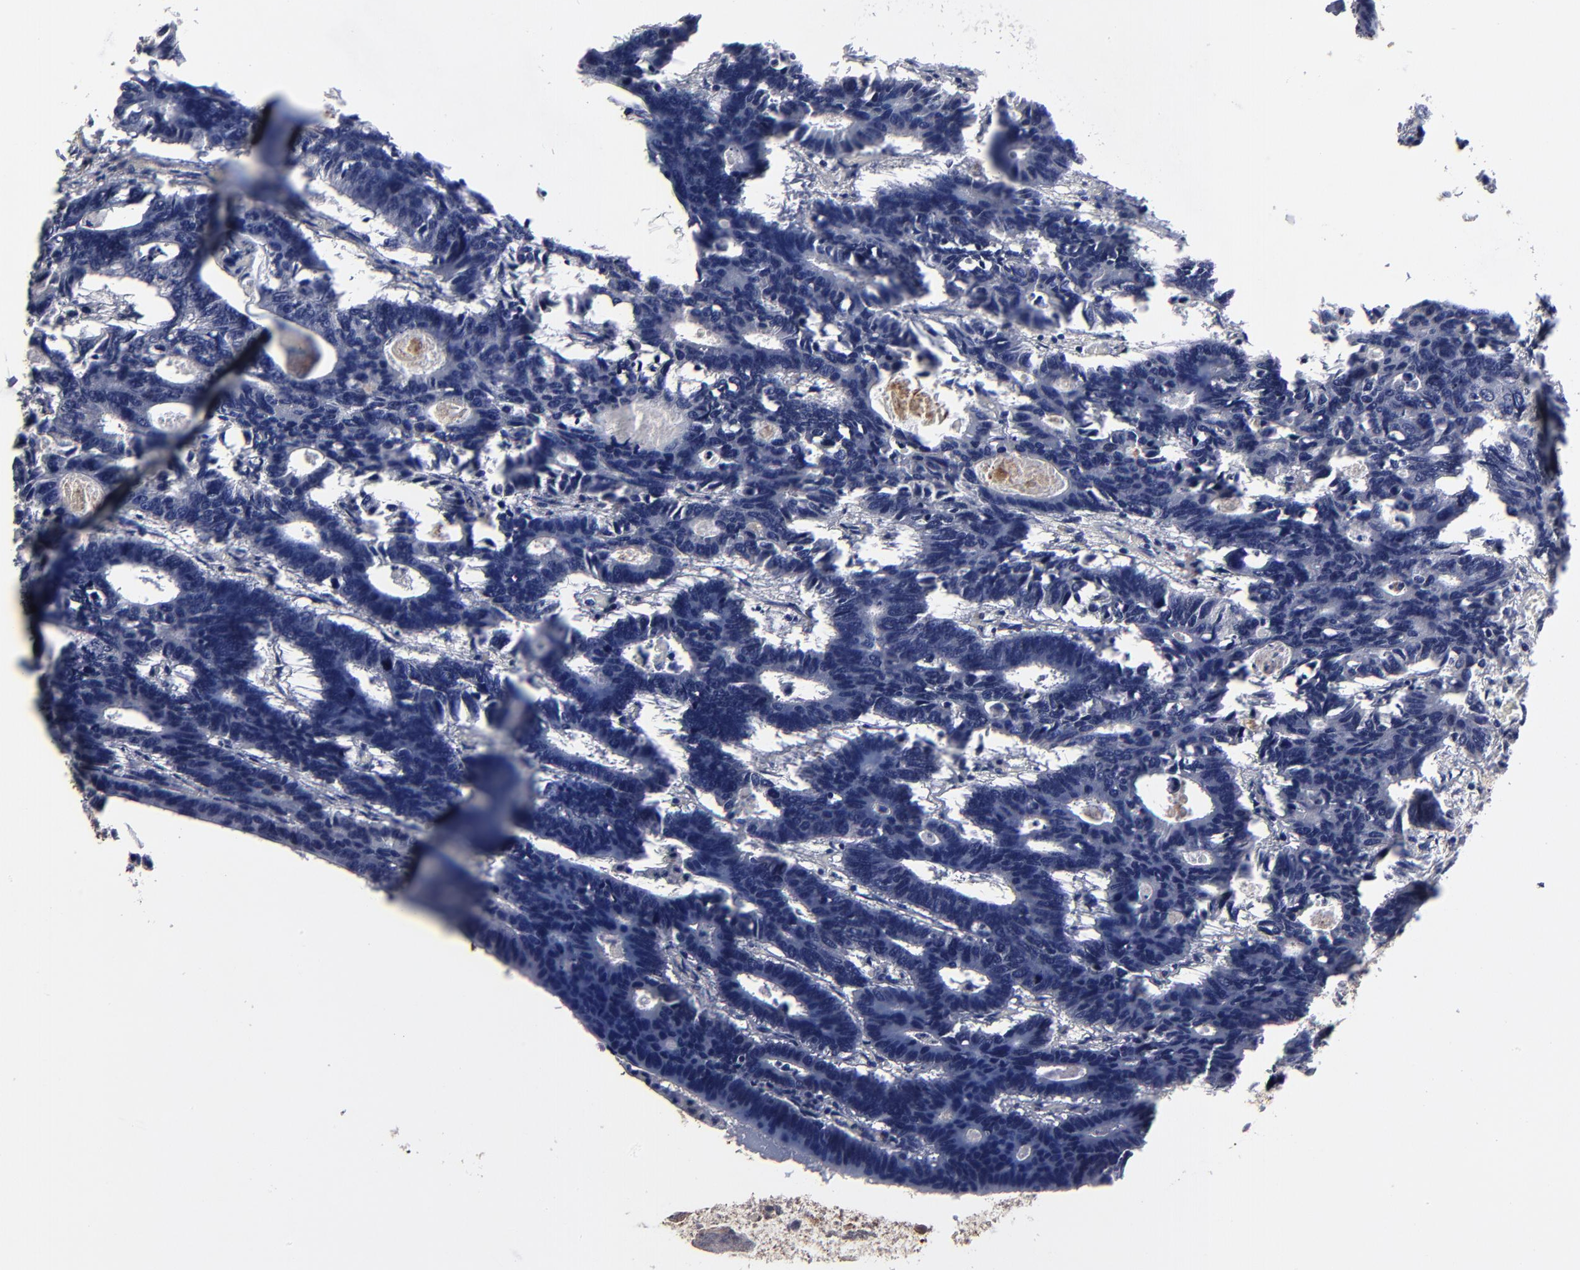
{"staining": {"intensity": "negative", "quantity": "none", "location": "none"}, "tissue": "colorectal cancer", "cell_type": "Tumor cells", "image_type": "cancer", "snomed": [{"axis": "morphology", "description": "Adenocarcinoma, NOS"}, {"axis": "topography", "description": "Colon"}], "caption": "This is a photomicrograph of immunohistochemistry (IHC) staining of colorectal cancer (adenocarcinoma), which shows no positivity in tumor cells. (Immunohistochemistry, brightfield microscopy, high magnification).", "gene": "GPM6B", "patient": {"sex": "female", "age": 55}}